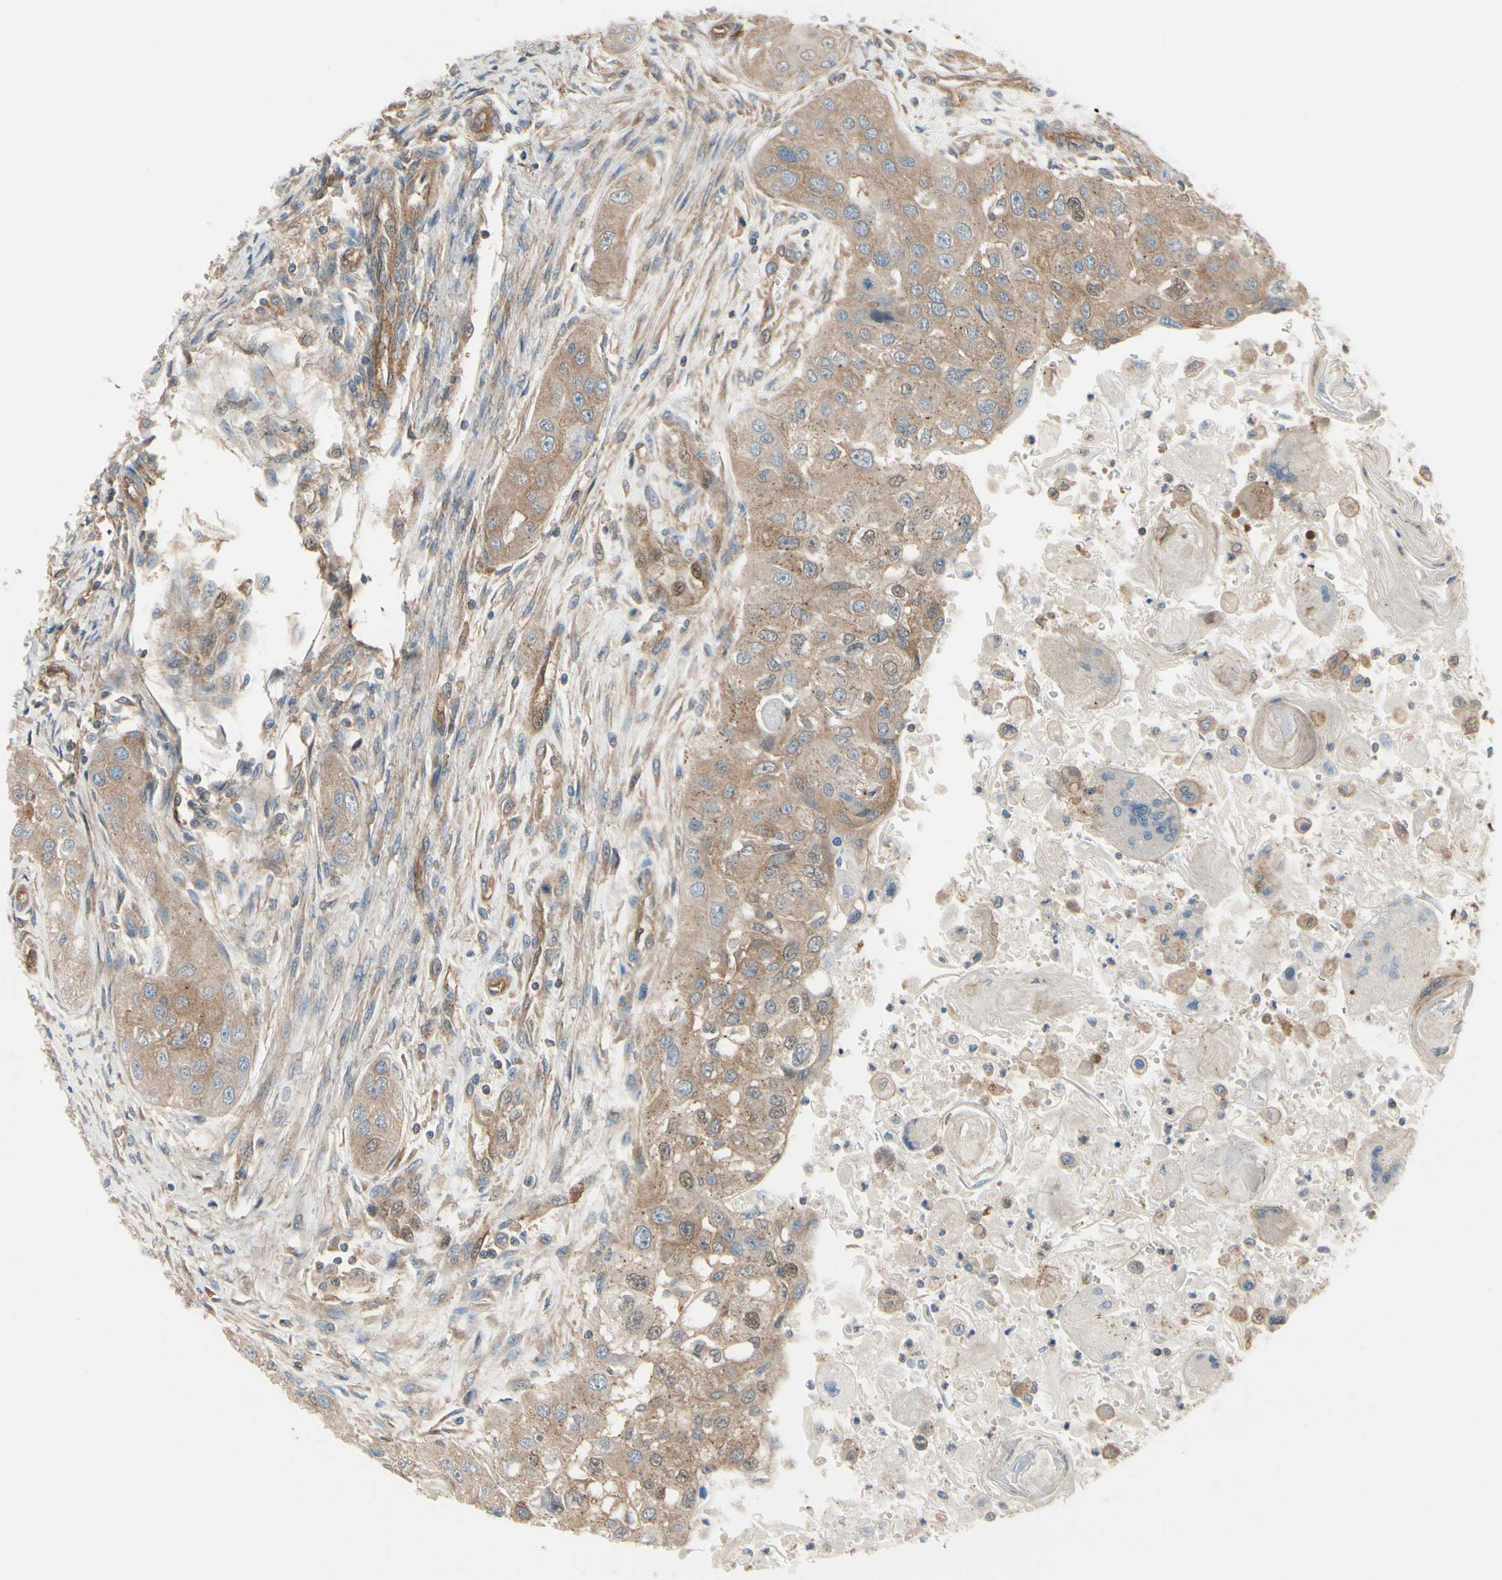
{"staining": {"intensity": "moderate", "quantity": ">75%", "location": "cytoplasmic/membranous"}, "tissue": "head and neck cancer", "cell_type": "Tumor cells", "image_type": "cancer", "snomed": [{"axis": "morphology", "description": "Normal tissue, NOS"}, {"axis": "morphology", "description": "Squamous cell carcinoma, NOS"}, {"axis": "topography", "description": "Skeletal muscle"}, {"axis": "topography", "description": "Head-Neck"}], "caption": "The image demonstrates immunohistochemical staining of head and neck cancer. There is moderate cytoplasmic/membranous expression is appreciated in about >75% of tumor cells.", "gene": "EPS15", "patient": {"sex": "male", "age": 51}}